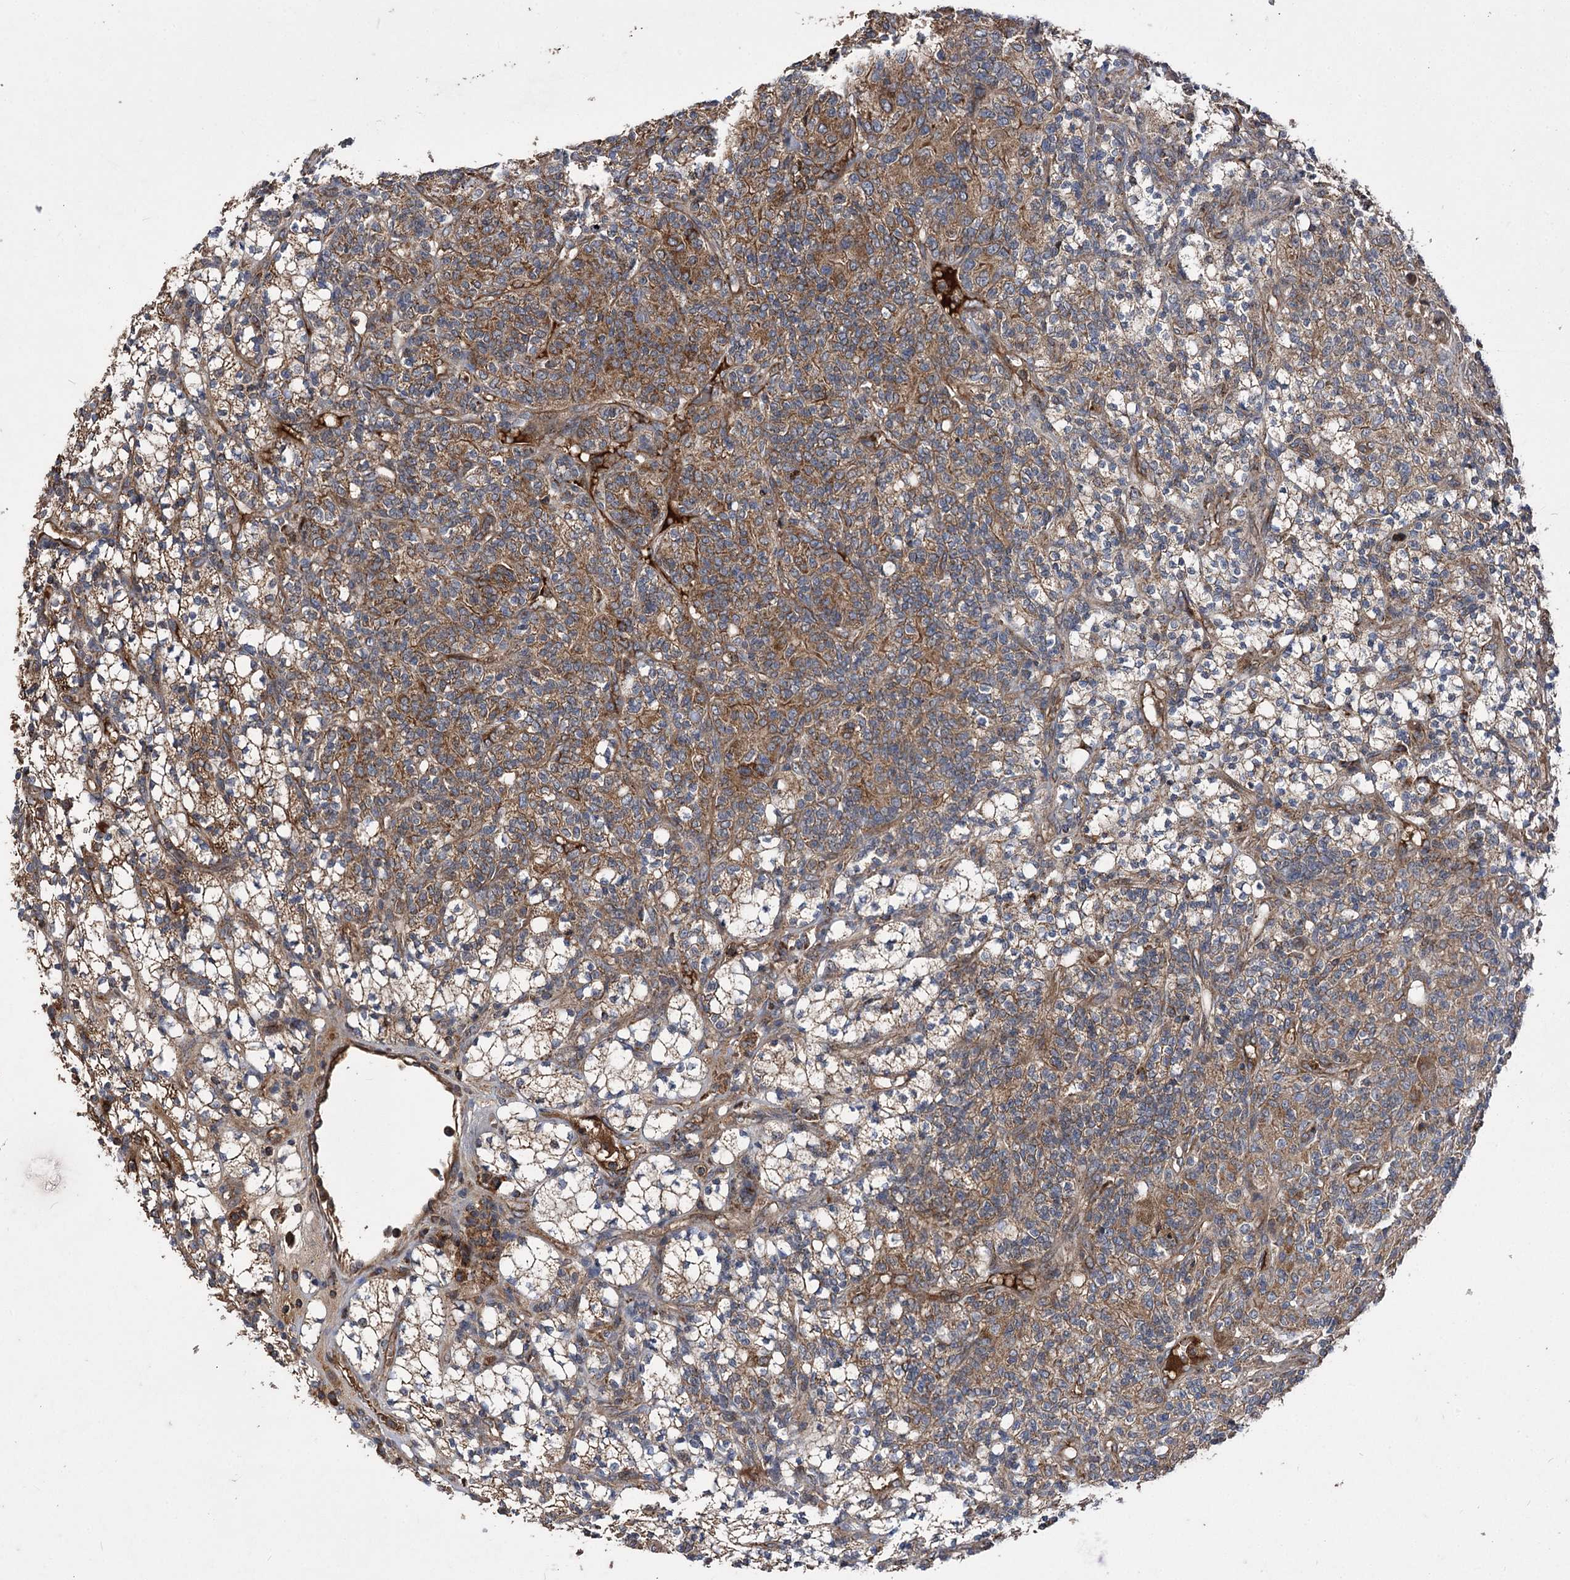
{"staining": {"intensity": "strong", "quantity": ">75%", "location": "cytoplasmic/membranous"}, "tissue": "renal cancer", "cell_type": "Tumor cells", "image_type": "cancer", "snomed": [{"axis": "morphology", "description": "Adenocarcinoma, NOS"}, {"axis": "topography", "description": "Kidney"}], "caption": "Strong cytoplasmic/membranous protein staining is appreciated in approximately >75% of tumor cells in renal adenocarcinoma. The protein is stained brown, and the nuclei are stained in blue (DAB IHC with brightfield microscopy, high magnification).", "gene": "RASSF3", "patient": {"sex": "male", "age": 77}}